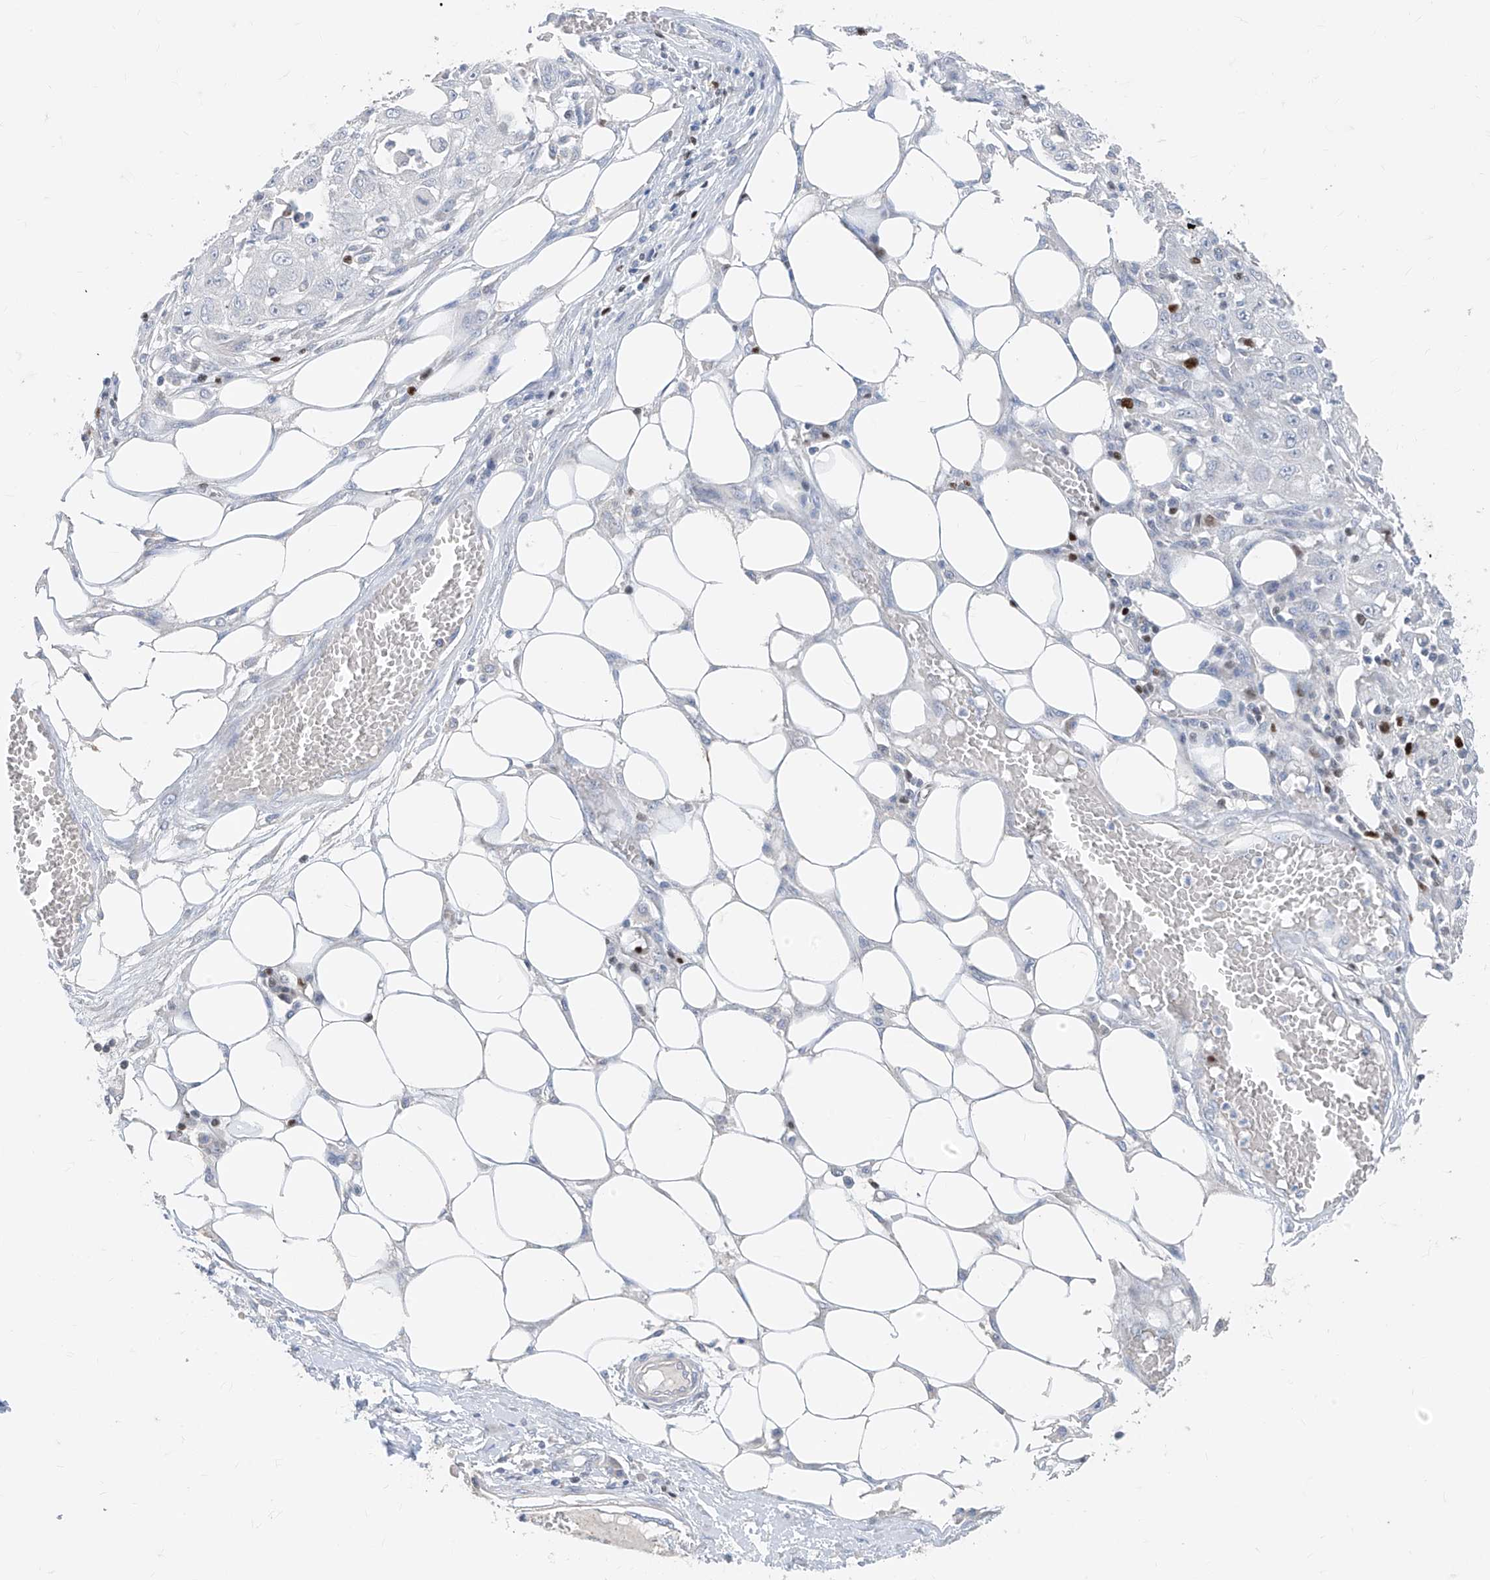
{"staining": {"intensity": "negative", "quantity": "none", "location": "none"}, "tissue": "skin cancer", "cell_type": "Tumor cells", "image_type": "cancer", "snomed": [{"axis": "morphology", "description": "Squamous cell carcinoma, NOS"}, {"axis": "morphology", "description": "Squamous cell carcinoma, metastatic, NOS"}, {"axis": "topography", "description": "Skin"}, {"axis": "topography", "description": "Lymph node"}], "caption": "Immunohistochemistry image of neoplastic tissue: human skin cancer stained with DAB displays no significant protein positivity in tumor cells.", "gene": "TBX21", "patient": {"sex": "male", "age": 75}}